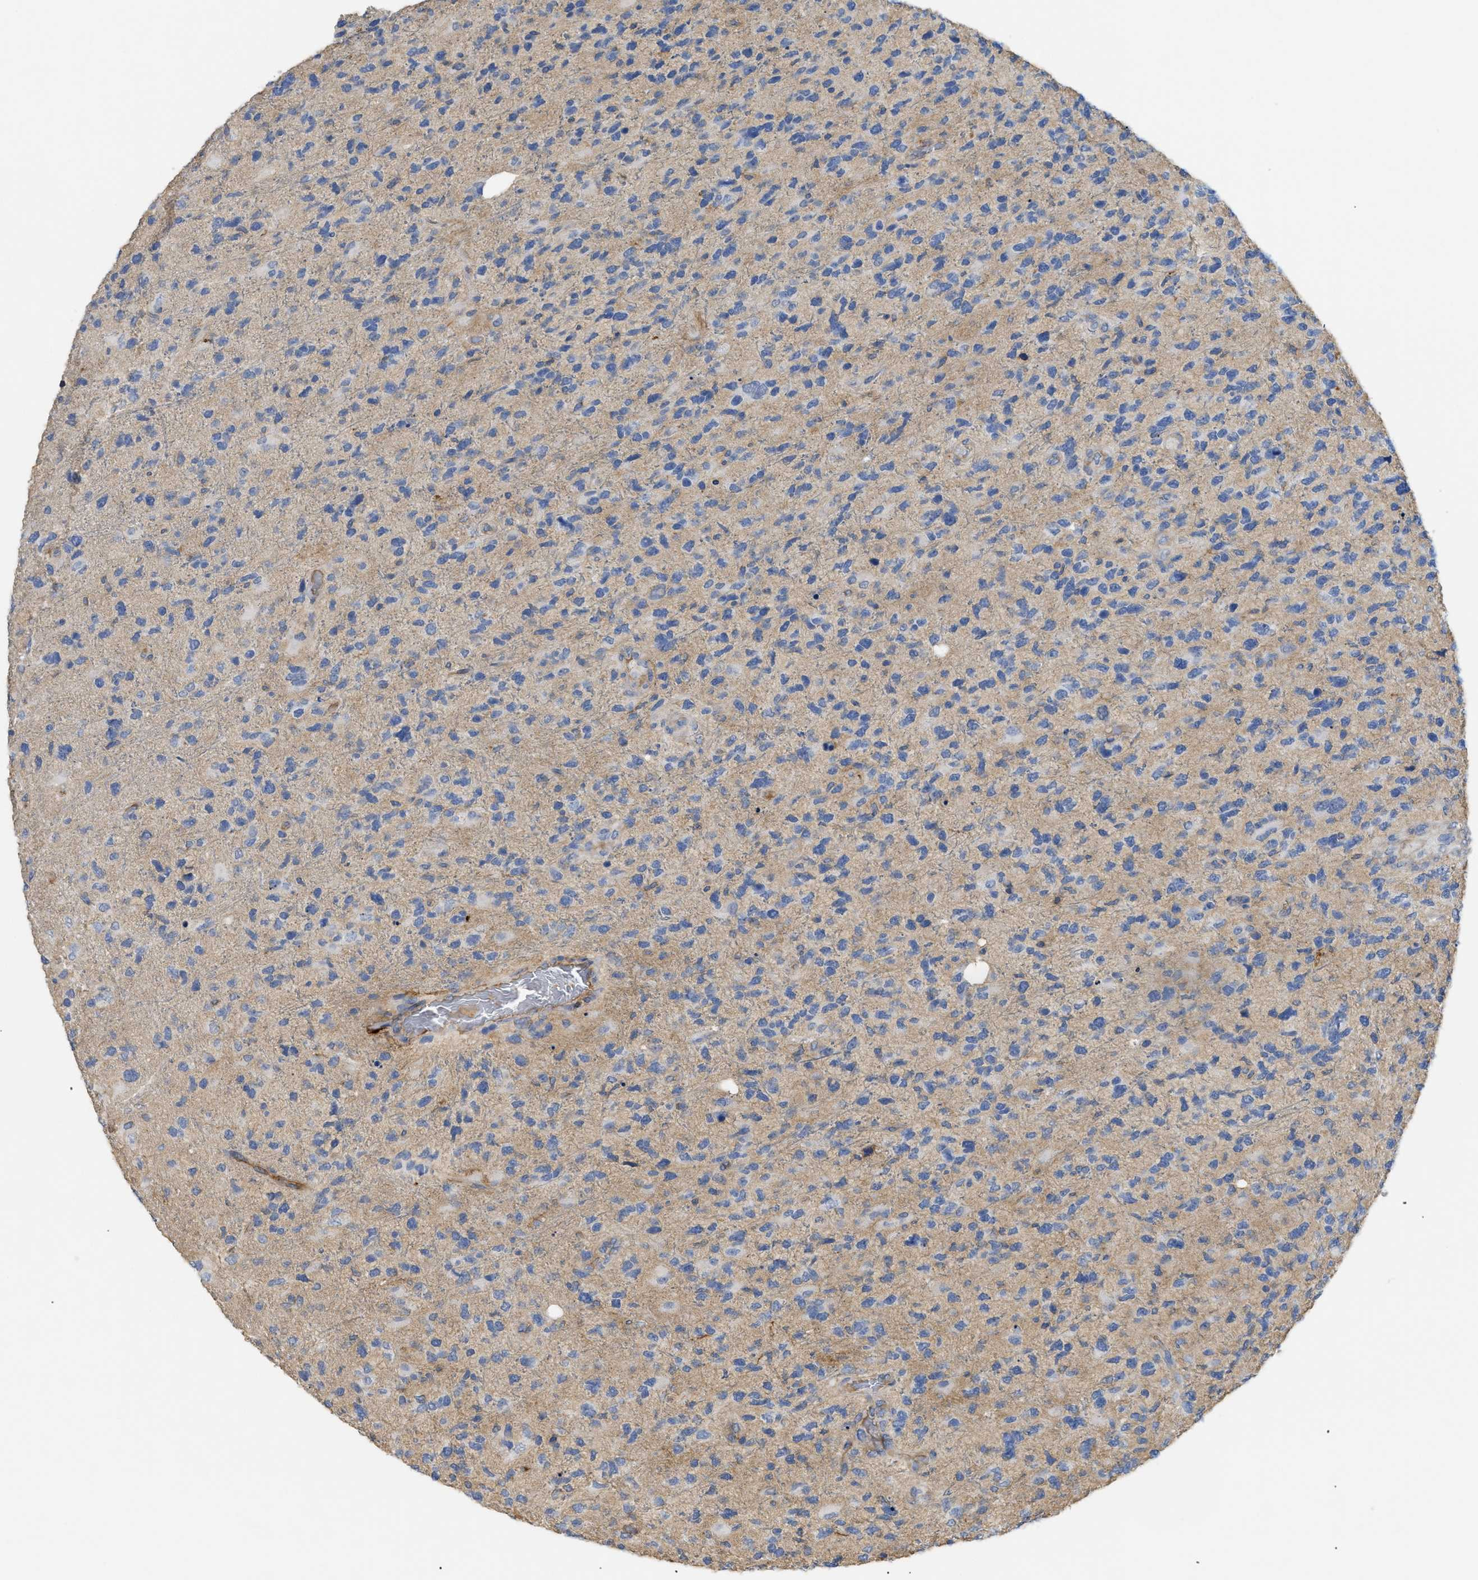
{"staining": {"intensity": "weak", "quantity": "<25%", "location": "cytoplasmic/membranous"}, "tissue": "glioma", "cell_type": "Tumor cells", "image_type": "cancer", "snomed": [{"axis": "morphology", "description": "Glioma, malignant, High grade"}, {"axis": "topography", "description": "Brain"}], "caption": "Immunohistochemistry (IHC) micrograph of neoplastic tissue: human high-grade glioma (malignant) stained with DAB displays no significant protein expression in tumor cells.", "gene": "ANXA4", "patient": {"sex": "female", "age": 58}}